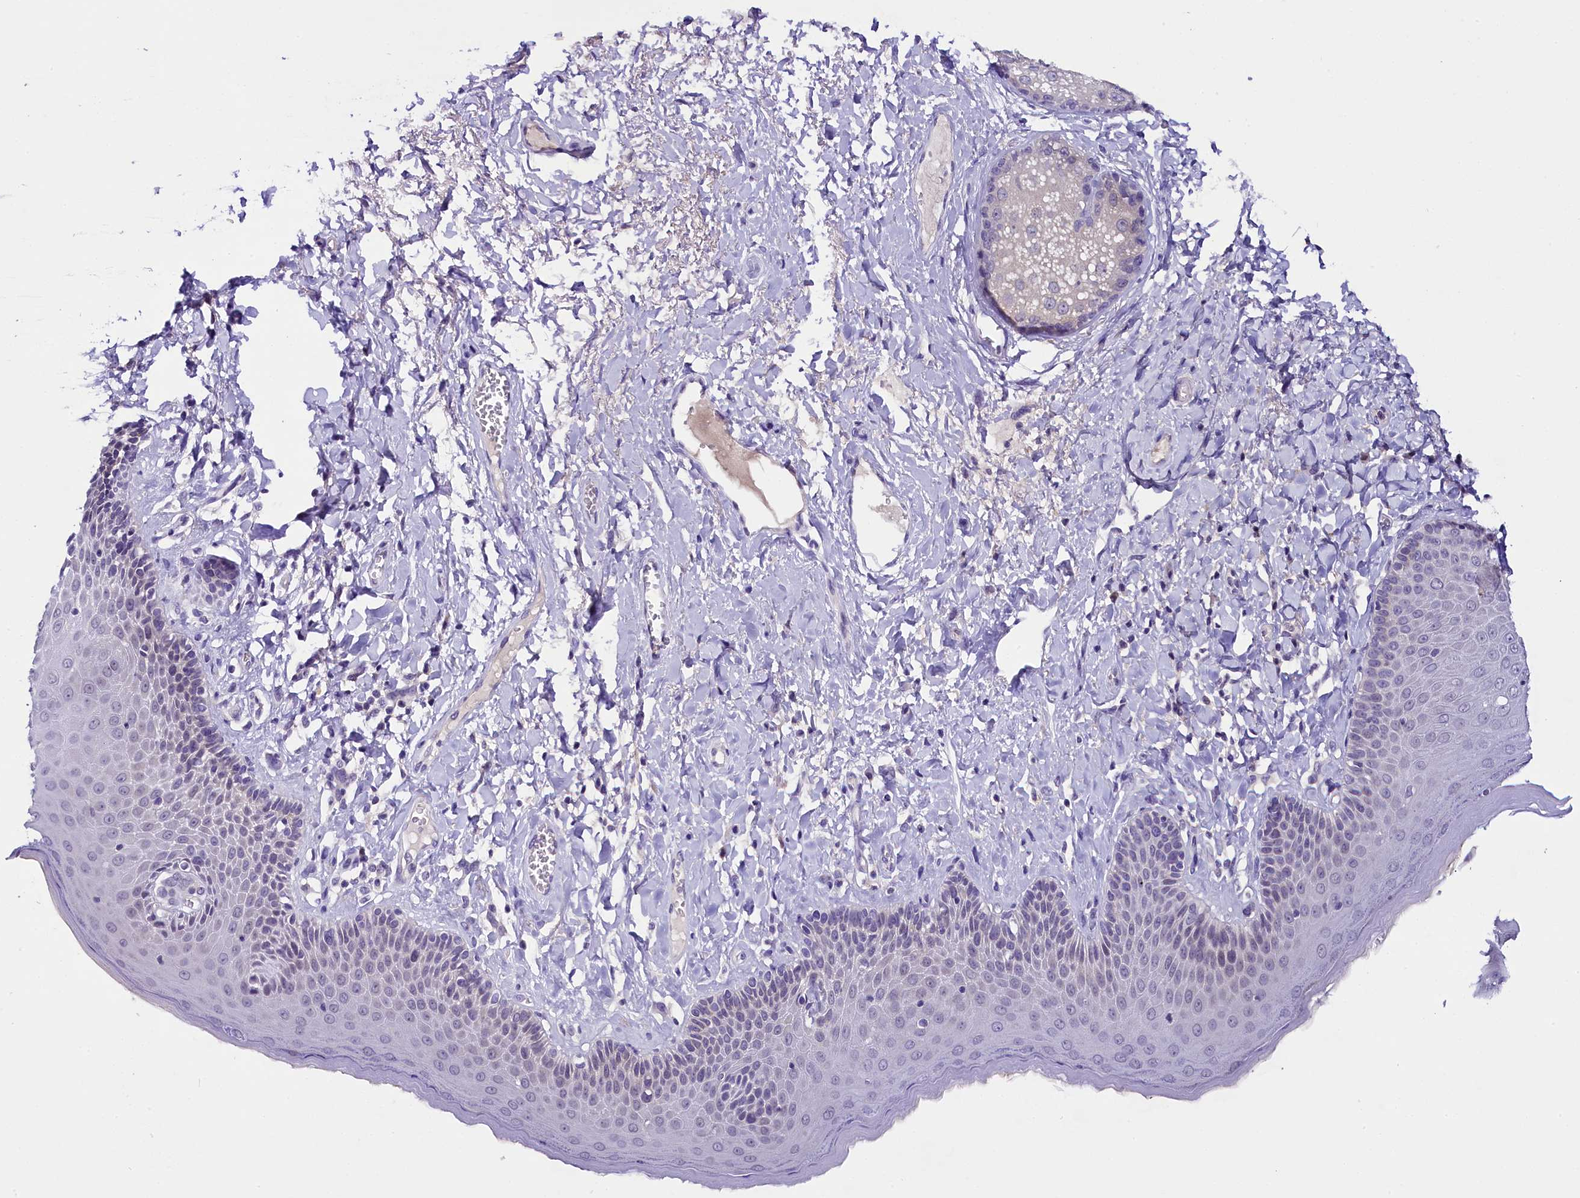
{"staining": {"intensity": "negative", "quantity": "none", "location": "none"}, "tissue": "skin", "cell_type": "Epidermal cells", "image_type": "normal", "snomed": [{"axis": "morphology", "description": "Normal tissue, NOS"}, {"axis": "topography", "description": "Anal"}], "caption": "This photomicrograph is of benign skin stained with immunohistochemistry to label a protein in brown with the nuclei are counter-stained blue. There is no staining in epidermal cells.", "gene": "IQCN", "patient": {"sex": "male", "age": 69}}